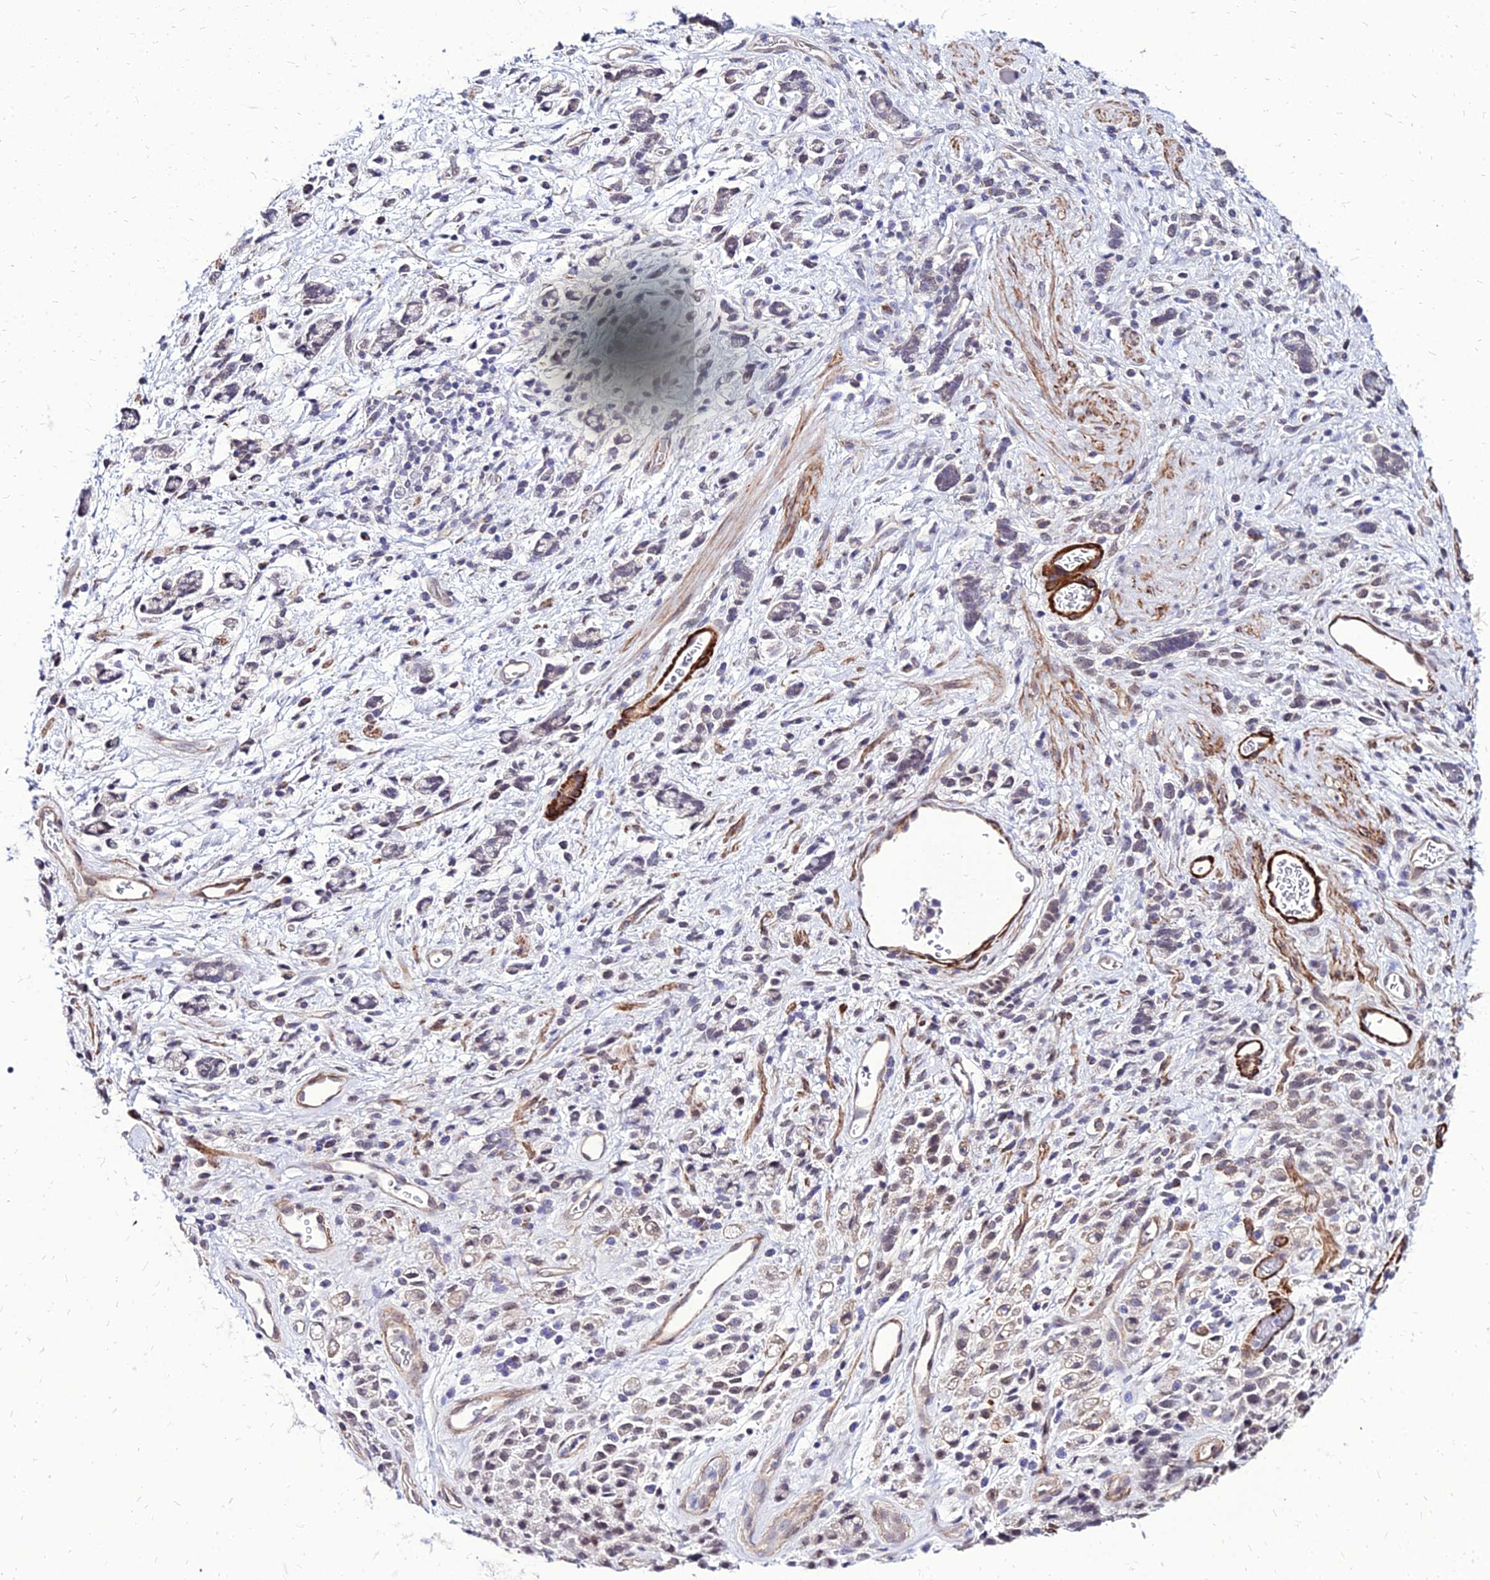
{"staining": {"intensity": "negative", "quantity": "none", "location": "none"}, "tissue": "stomach cancer", "cell_type": "Tumor cells", "image_type": "cancer", "snomed": [{"axis": "morphology", "description": "Adenocarcinoma, NOS"}, {"axis": "topography", "description": "Stomach"}], "caption": "Immunohistochemistry photomicrograph of human stomach adenocarcinoma stained for a protein (brown), which demonstrates no positivity in tumor cells.", "gene": "YEATS2", "patient": {"sex": "female", "age": 60}}